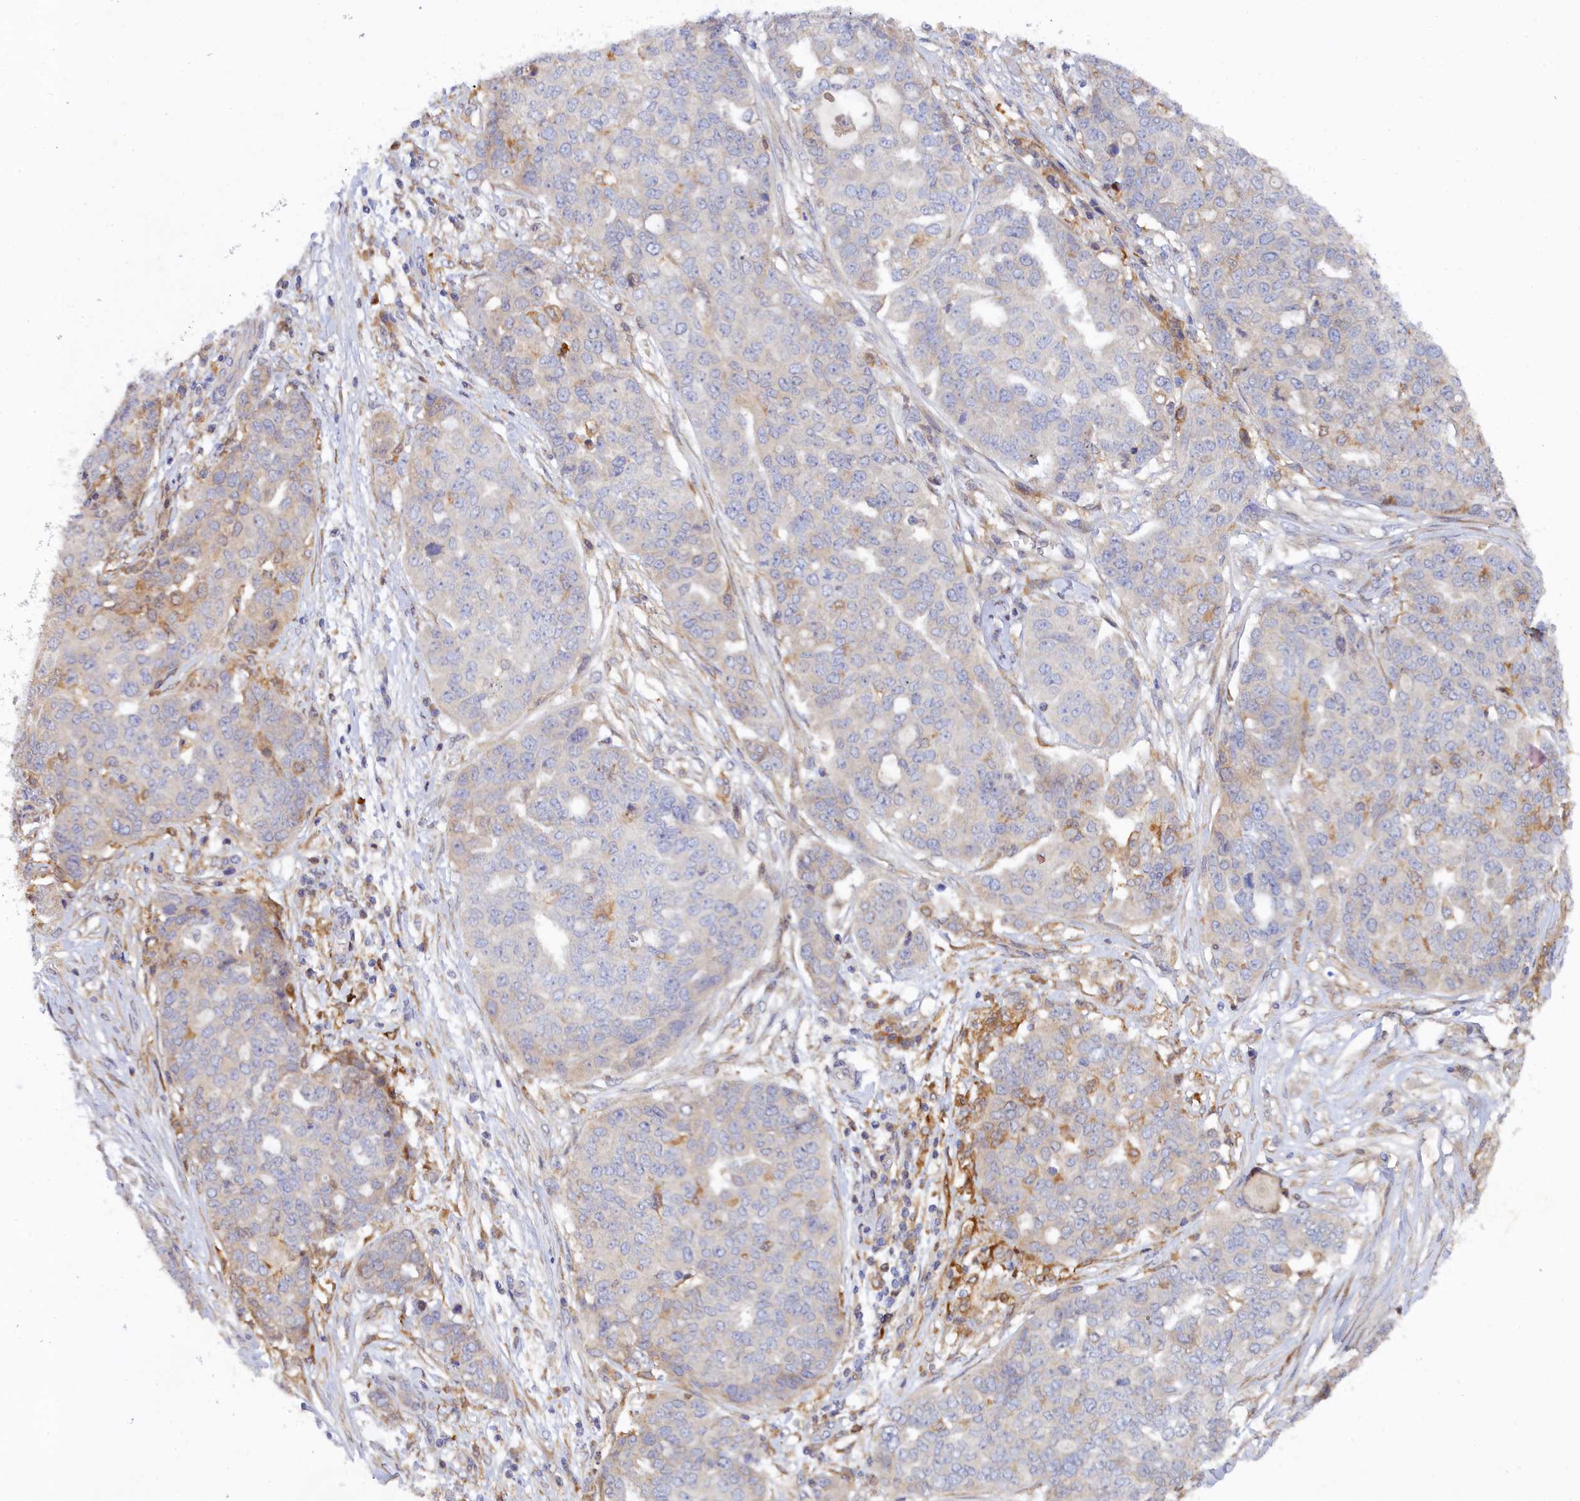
{"staining": {"intensity": "weak", "quantity": "<25%", "location": "cytoplasmic/membranous"}, "tissue": "ovarian cancer", "cell_type": "Tumor cells", "image_type": "cancer", "snomed": [{"axis": "morphology", "description": "Cystadenocarcinoma, serous, NOS"}, {"axis": "topography", "description": "Soft tissue"}, {"axis": "topography", "description": "Ovary"}], "caption": "An IHC histopathology image of serous cystadenocarcinoma (ovarian) is shown. There is no staining in tumor cells of serous cystadenocarcinoma (ovarian). Nuclei are stained in blue.", "gene": "SPATA5L1", "patient": {"sex": "female", "age": 57}}